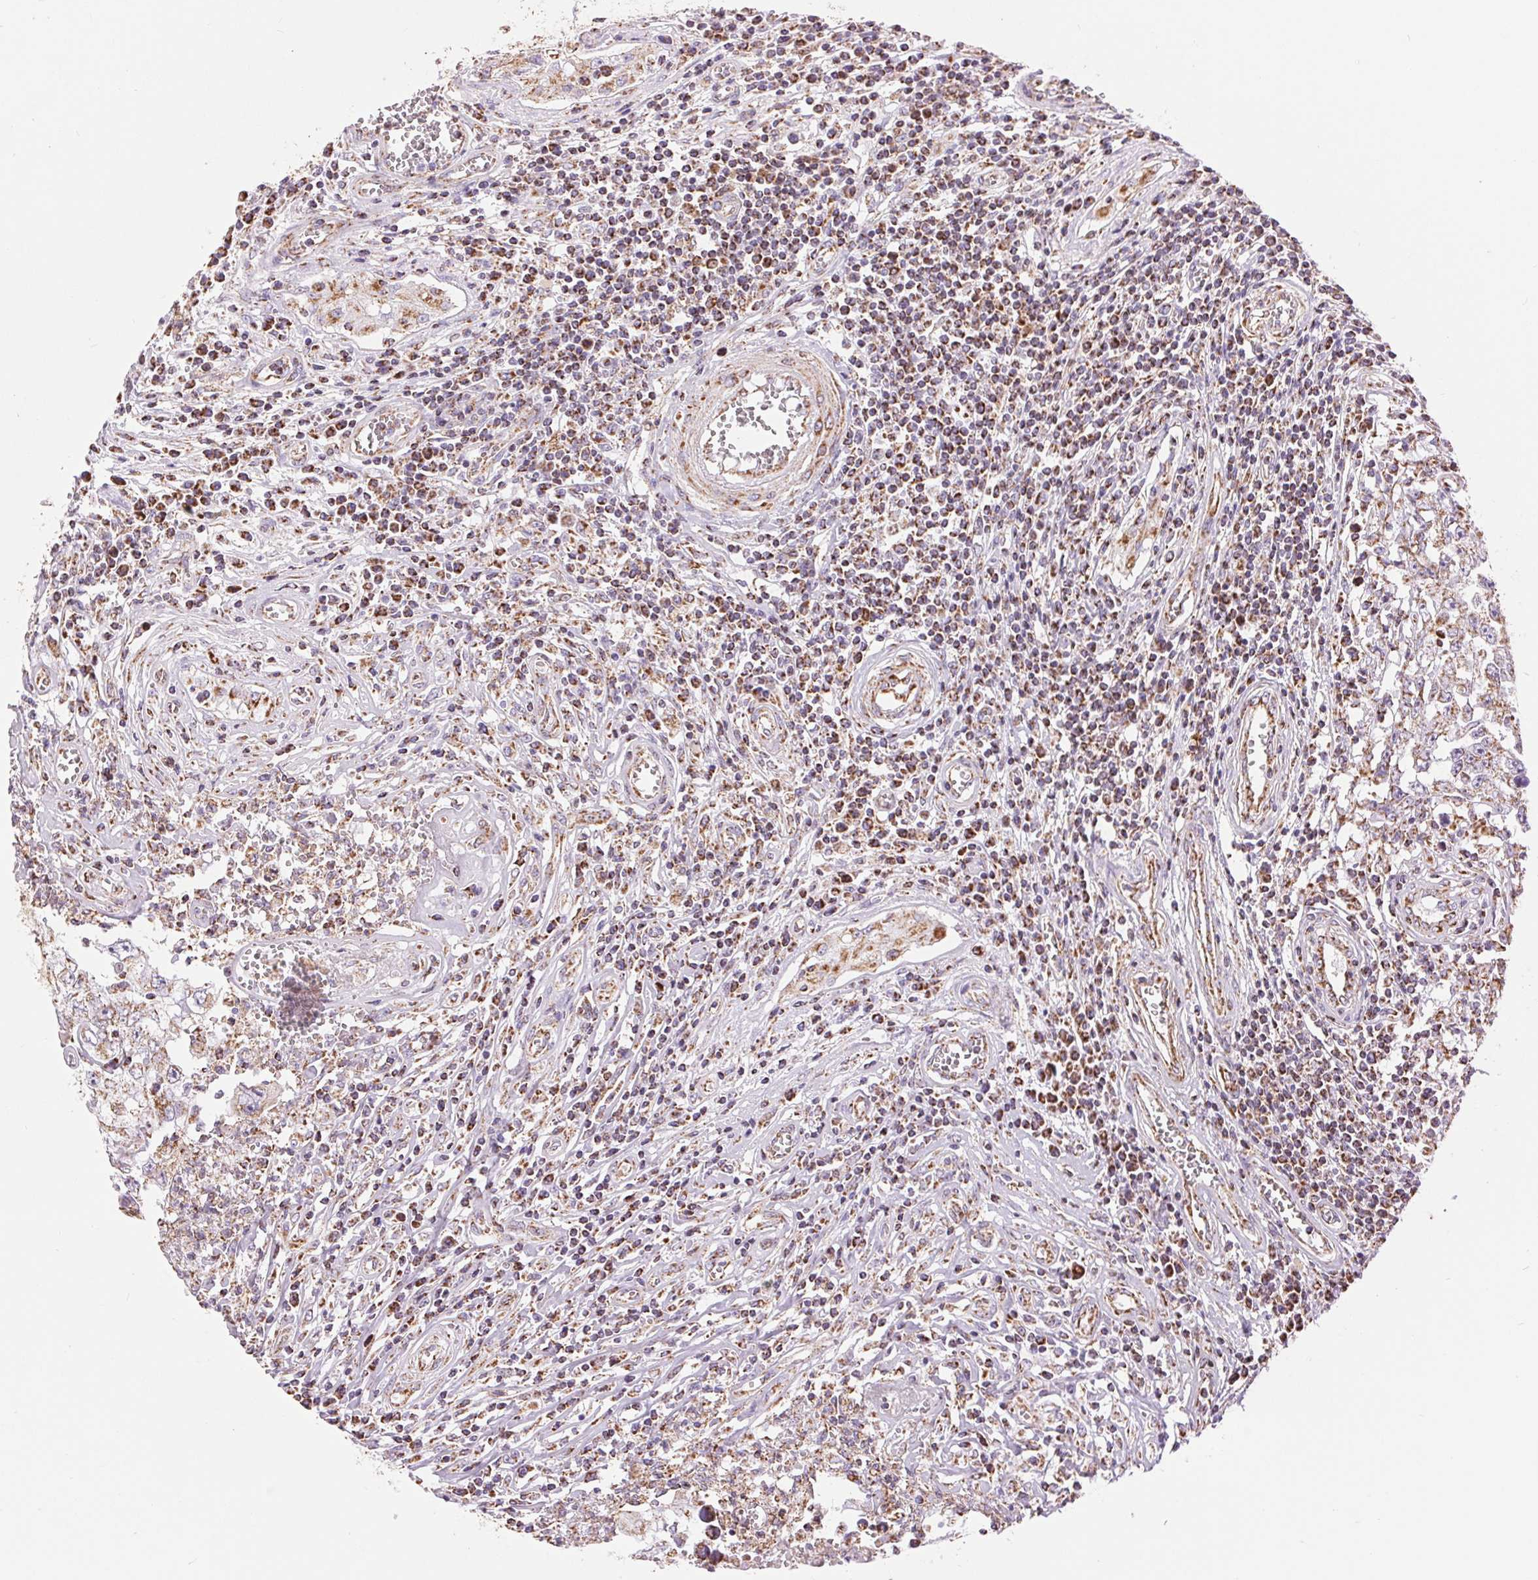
{"staining": {"intensity": "moderate", "quantity": ">75%", "location": "cytoplasmic/membranous"}, "tissue": "testis cancer", "cell_type": "Tumor cells", "image_type": "cancer", "snomed": [{"axis": "morphology", "description": "Carcinoma, Embryonal, NOS"}, {"axis": "topography", "description": "Testis"}], "caption": "Immunohistochemical staining of testis cancer reveals medium levels of moderate cytoplasmic/membranous positivity in approximately >75% of tumor cells. The protein is stained brown, and the nuclei are stained in blue (DAB IHC with brightfield microscopy, high magnification).", "gene": "ATP5PB", "patient": {"sex": "male", "age": 36}}